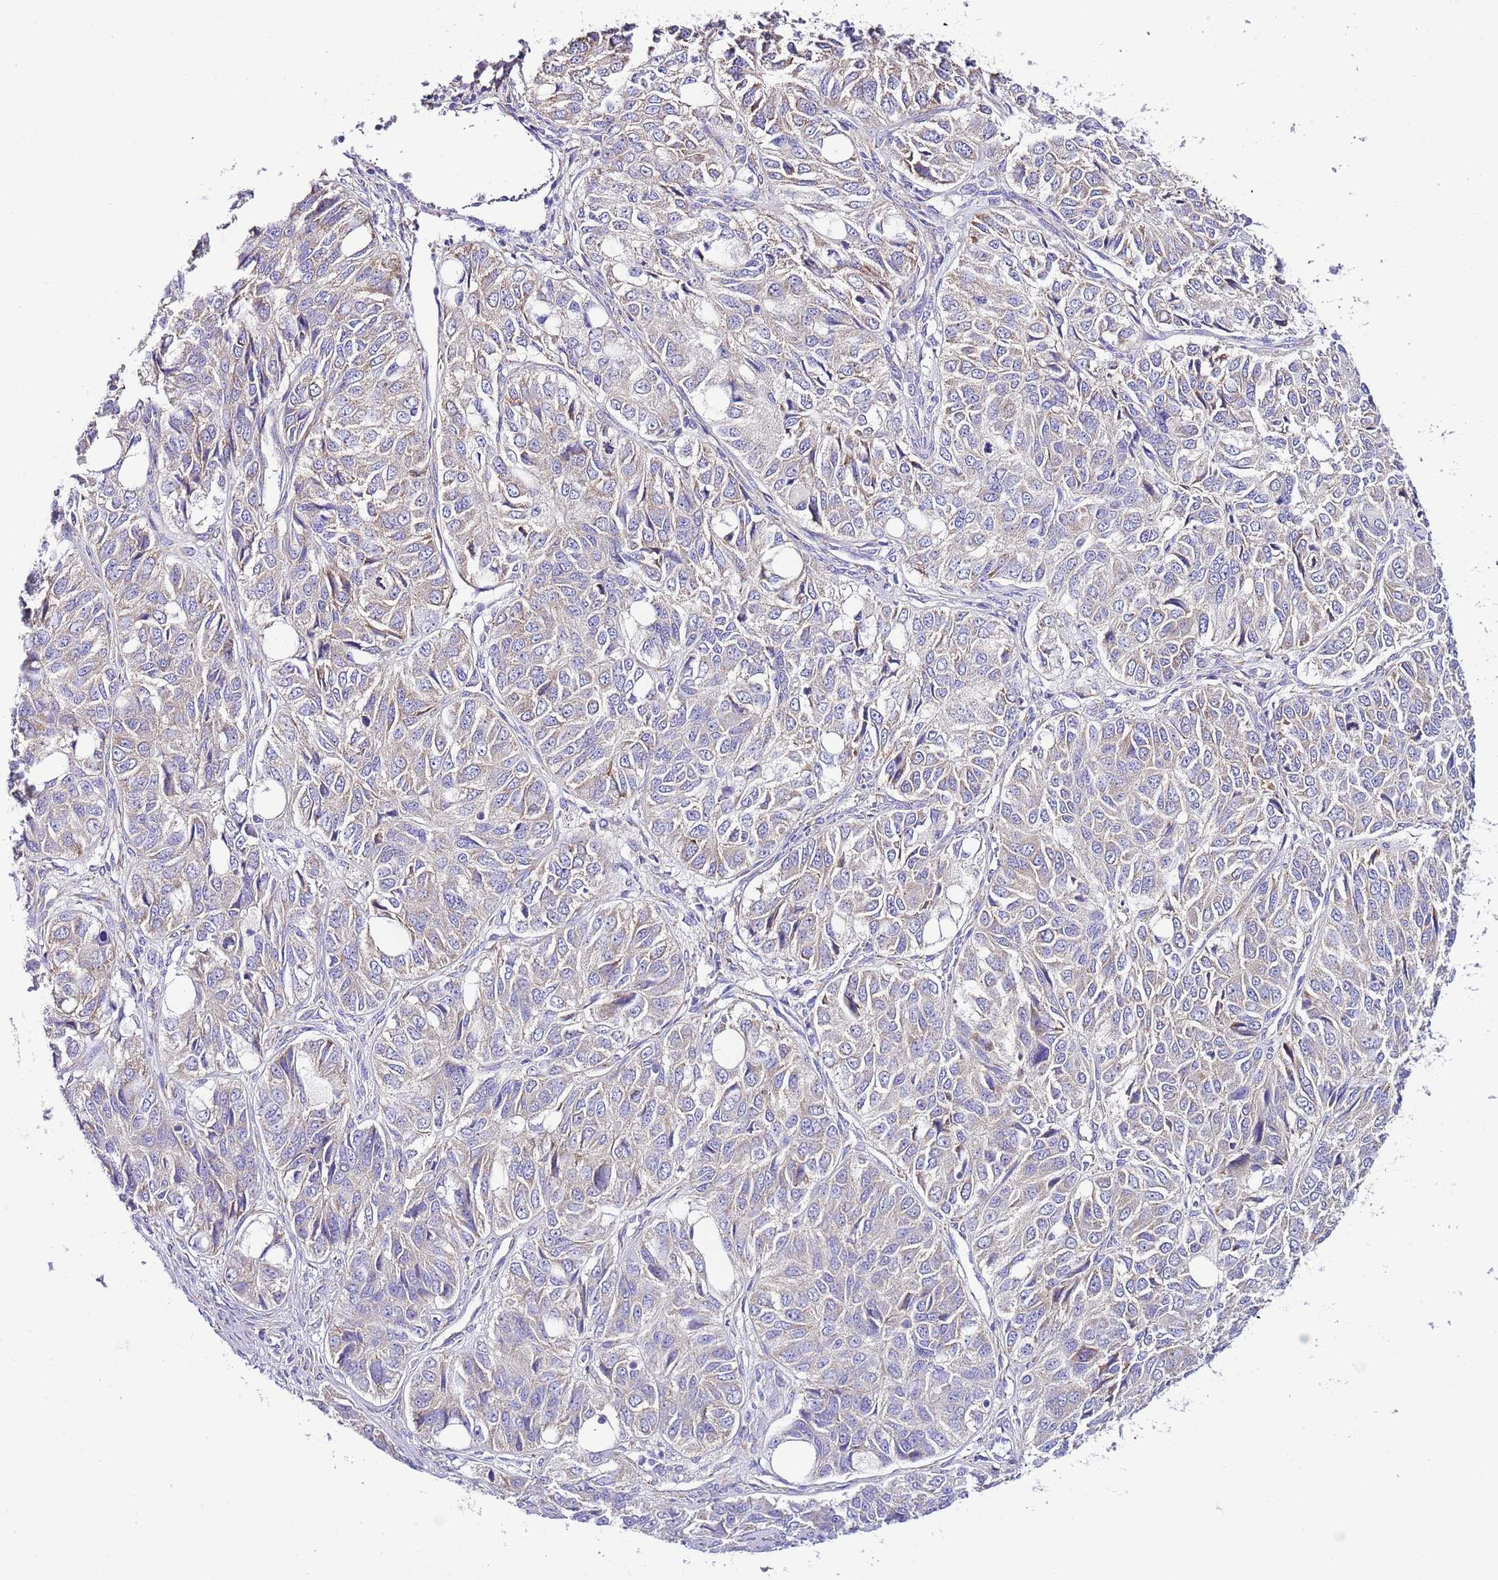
{"staining": {"intensity": "weak", "quantity": "<25%", "location": "cytoplasmic/membranous"}, "tissue": "ovarian cancer", "cell_type": "Tumor cells", "image_type": "cancer", "snomed": [{"axis": "morphology", "description": "Carcinoma, endometroid"}, {"axis": "topography", "description": "Ovary"}], "caption": "DAB (3,3'-diaminobenzidine) immunohistochemical staining of ovarian endometroid carcinoma displays no significant staining in tumor cells.", "gene": "RPS10", "patient": {"sex": "female", "age": 51}}